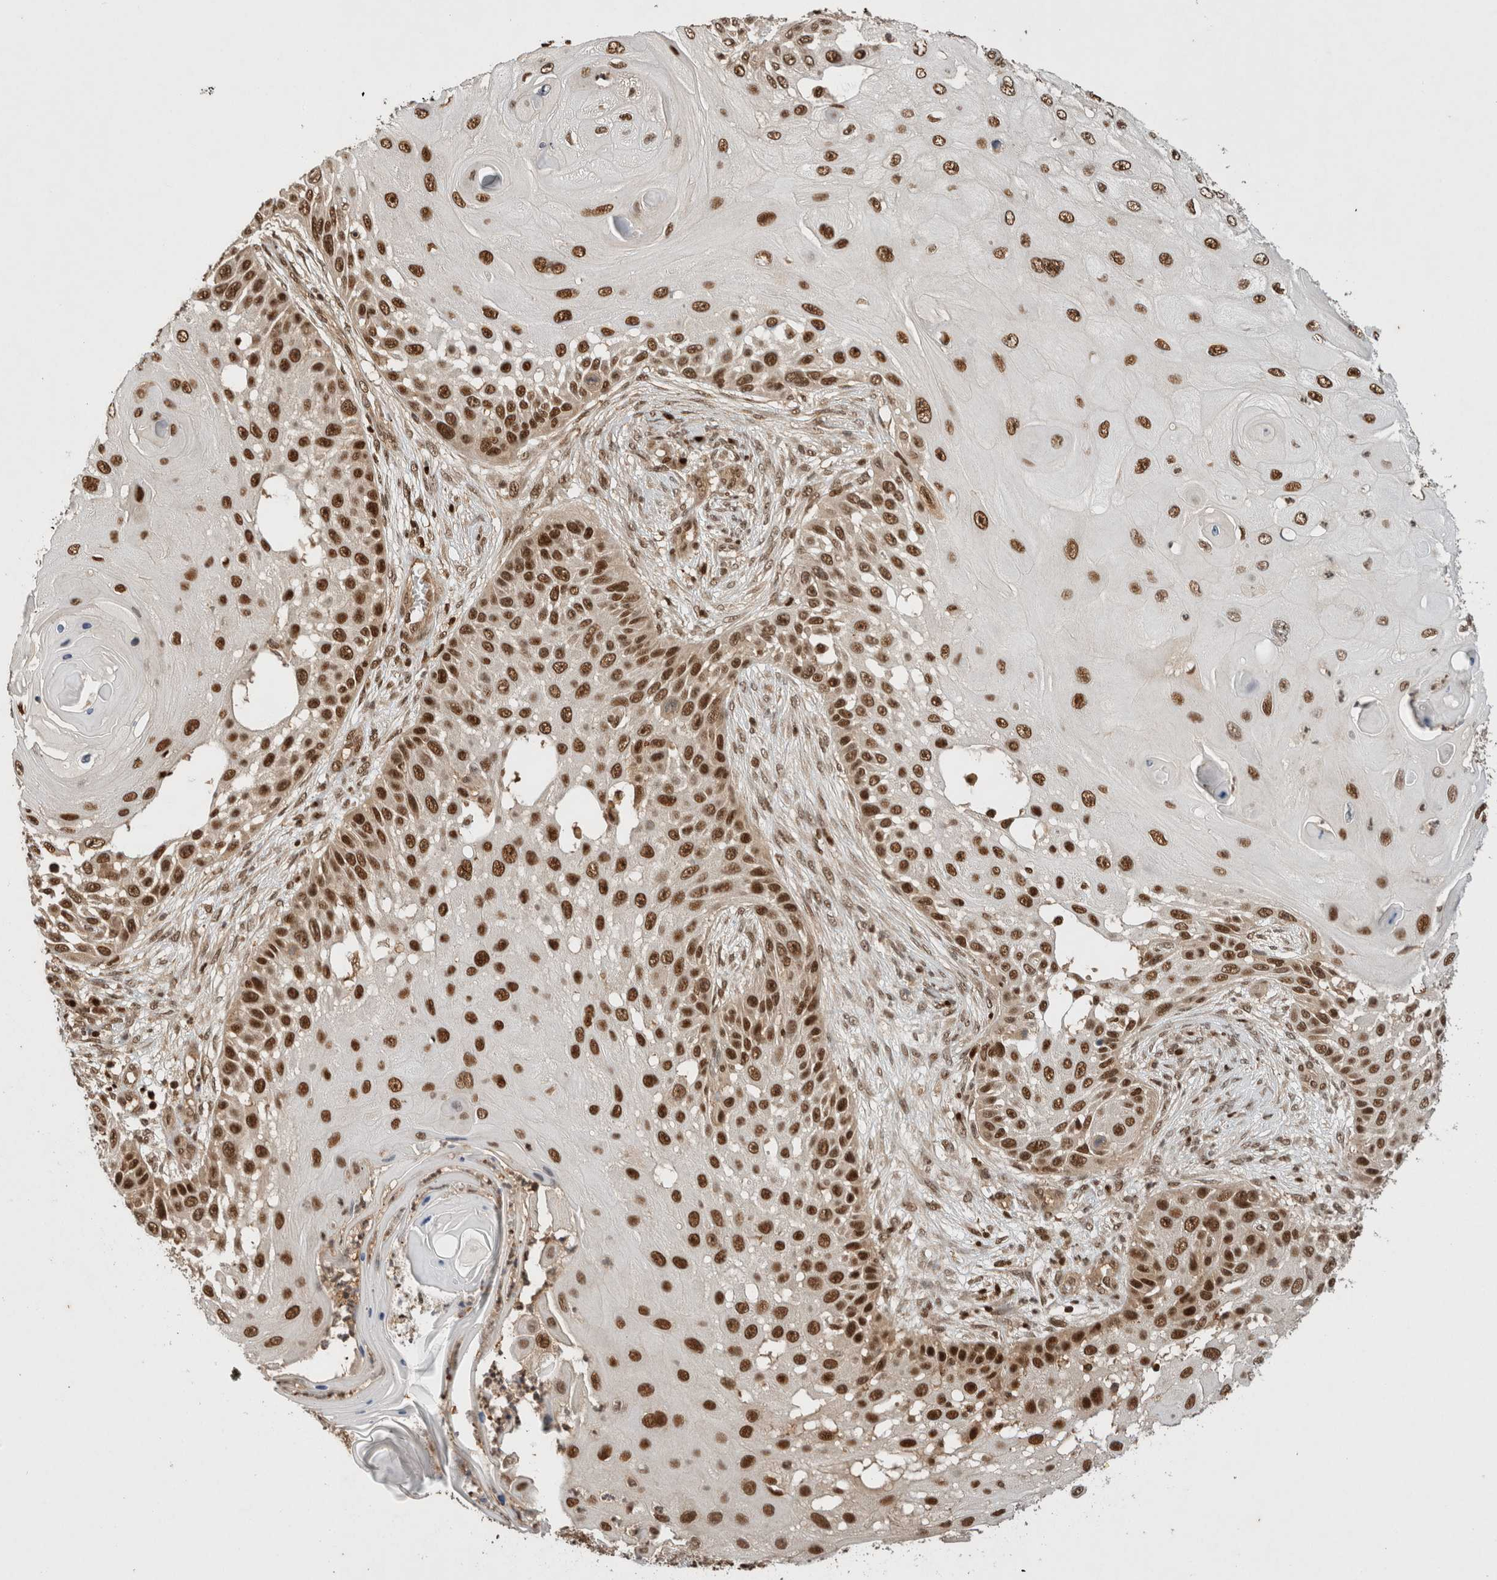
{"staining": {"intensity": "strong", "quantity": ">75%", "location": "nuclear"}, "tissue": "skin cancer", "cell_type": "Tumor cells", "image_type": "cancer", "snomed": [{"axis": "morphology", "description": "Squamous cell carcinoma, NOS"}, {"axis": "topography", "description": "Skin"}], "caption": "Tumor cells show high levels of strong nuclear staining in about >75% of cells in skin squamous cell carcinoma.", "gene": "SNRNP40", "patient": {"sex": "female", "age": 44}}